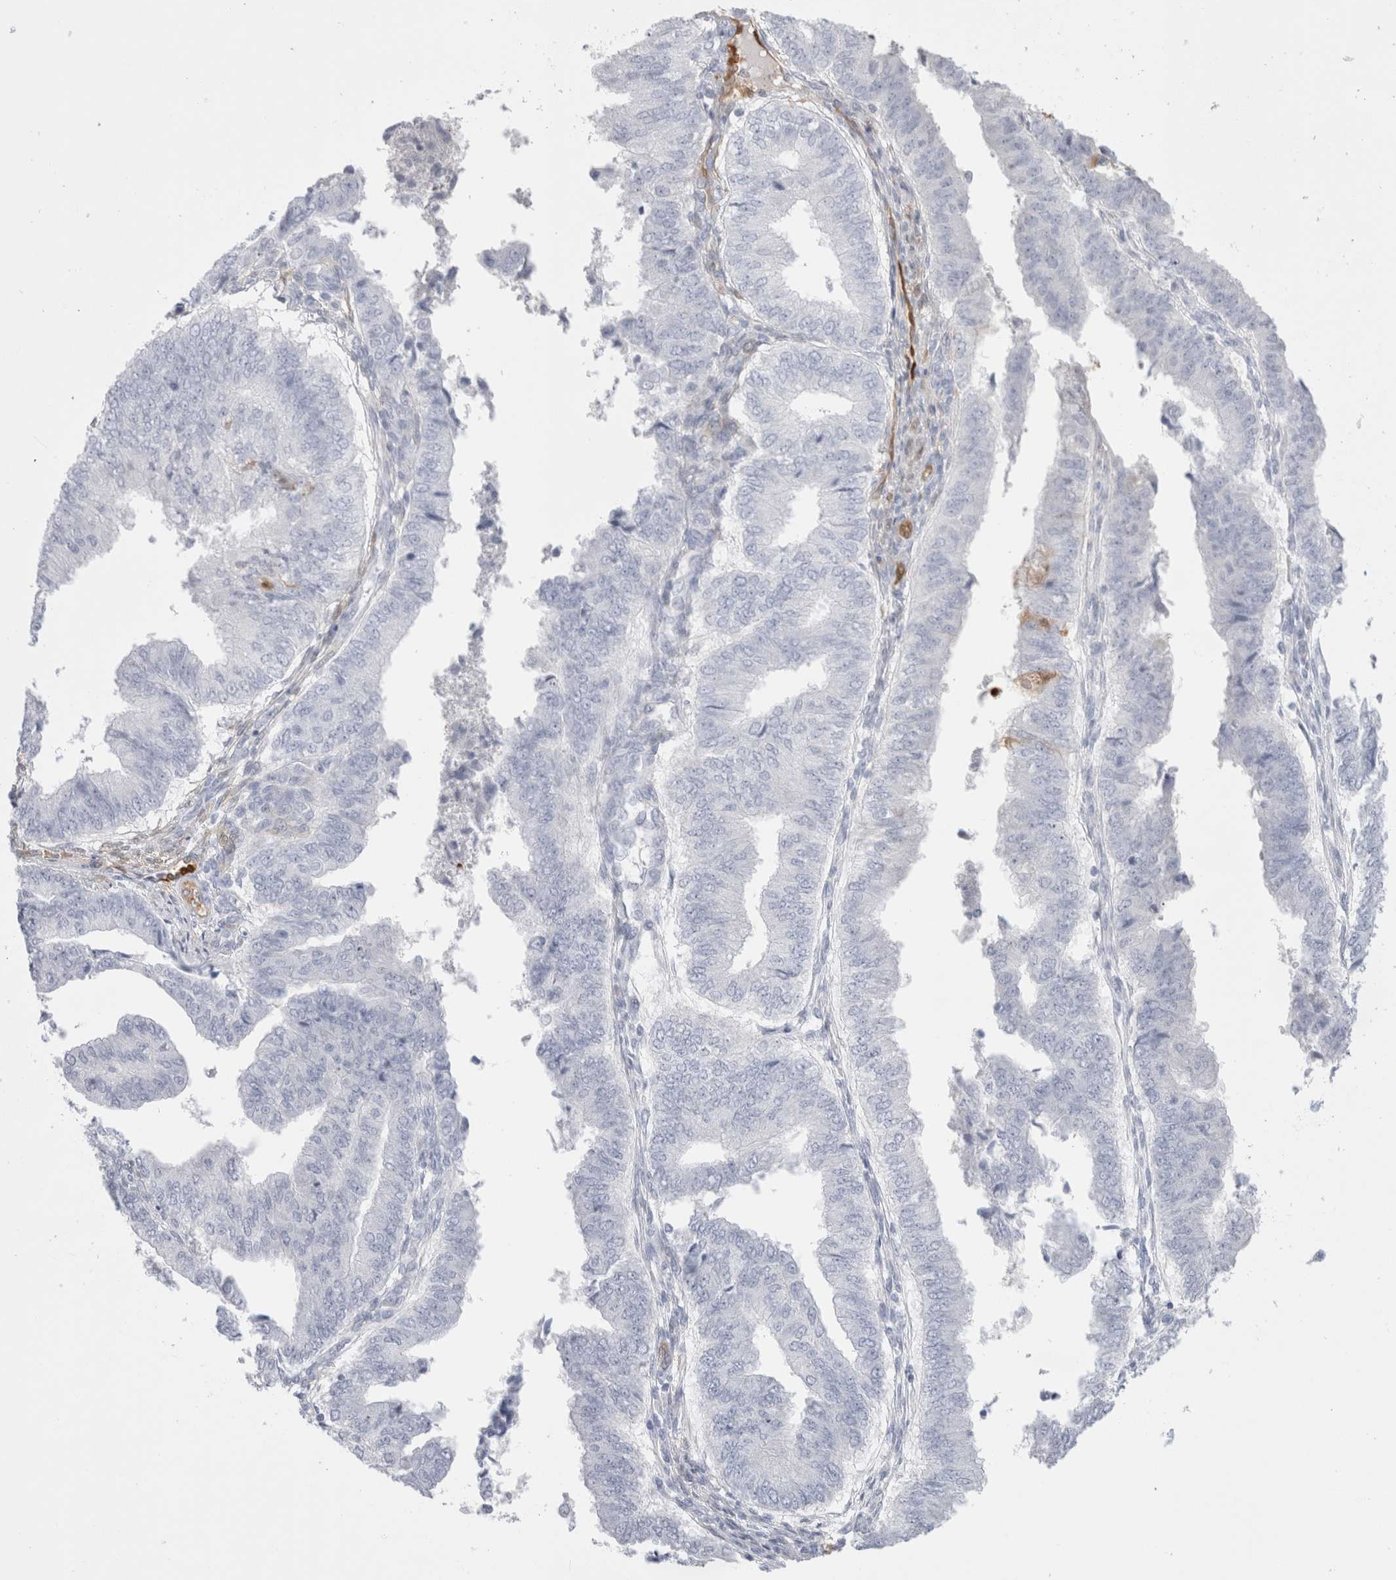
{"staining": {"intensity": "negative", "quantity": "none", "location": "none"}, "tissue": "endometrial cancer", "cell_type": "Tumor cells", "image_type": "cancer", "snomed": [{"axis": "morphology", "description": "Polyp, NOS"}, {"axis": "morphology", "description": "Adenocarcinoma, NOS"}, {"axis": "morphology", "description": "Adenoma, NOS"}, {"axis": "topography", "description": "Endometrium"}], "caption": "Tumor cells show no significant positivity in polyp (endometrial).", "gene": "NAPEPLD", "patient": {"sex": "female", "age": 79}}